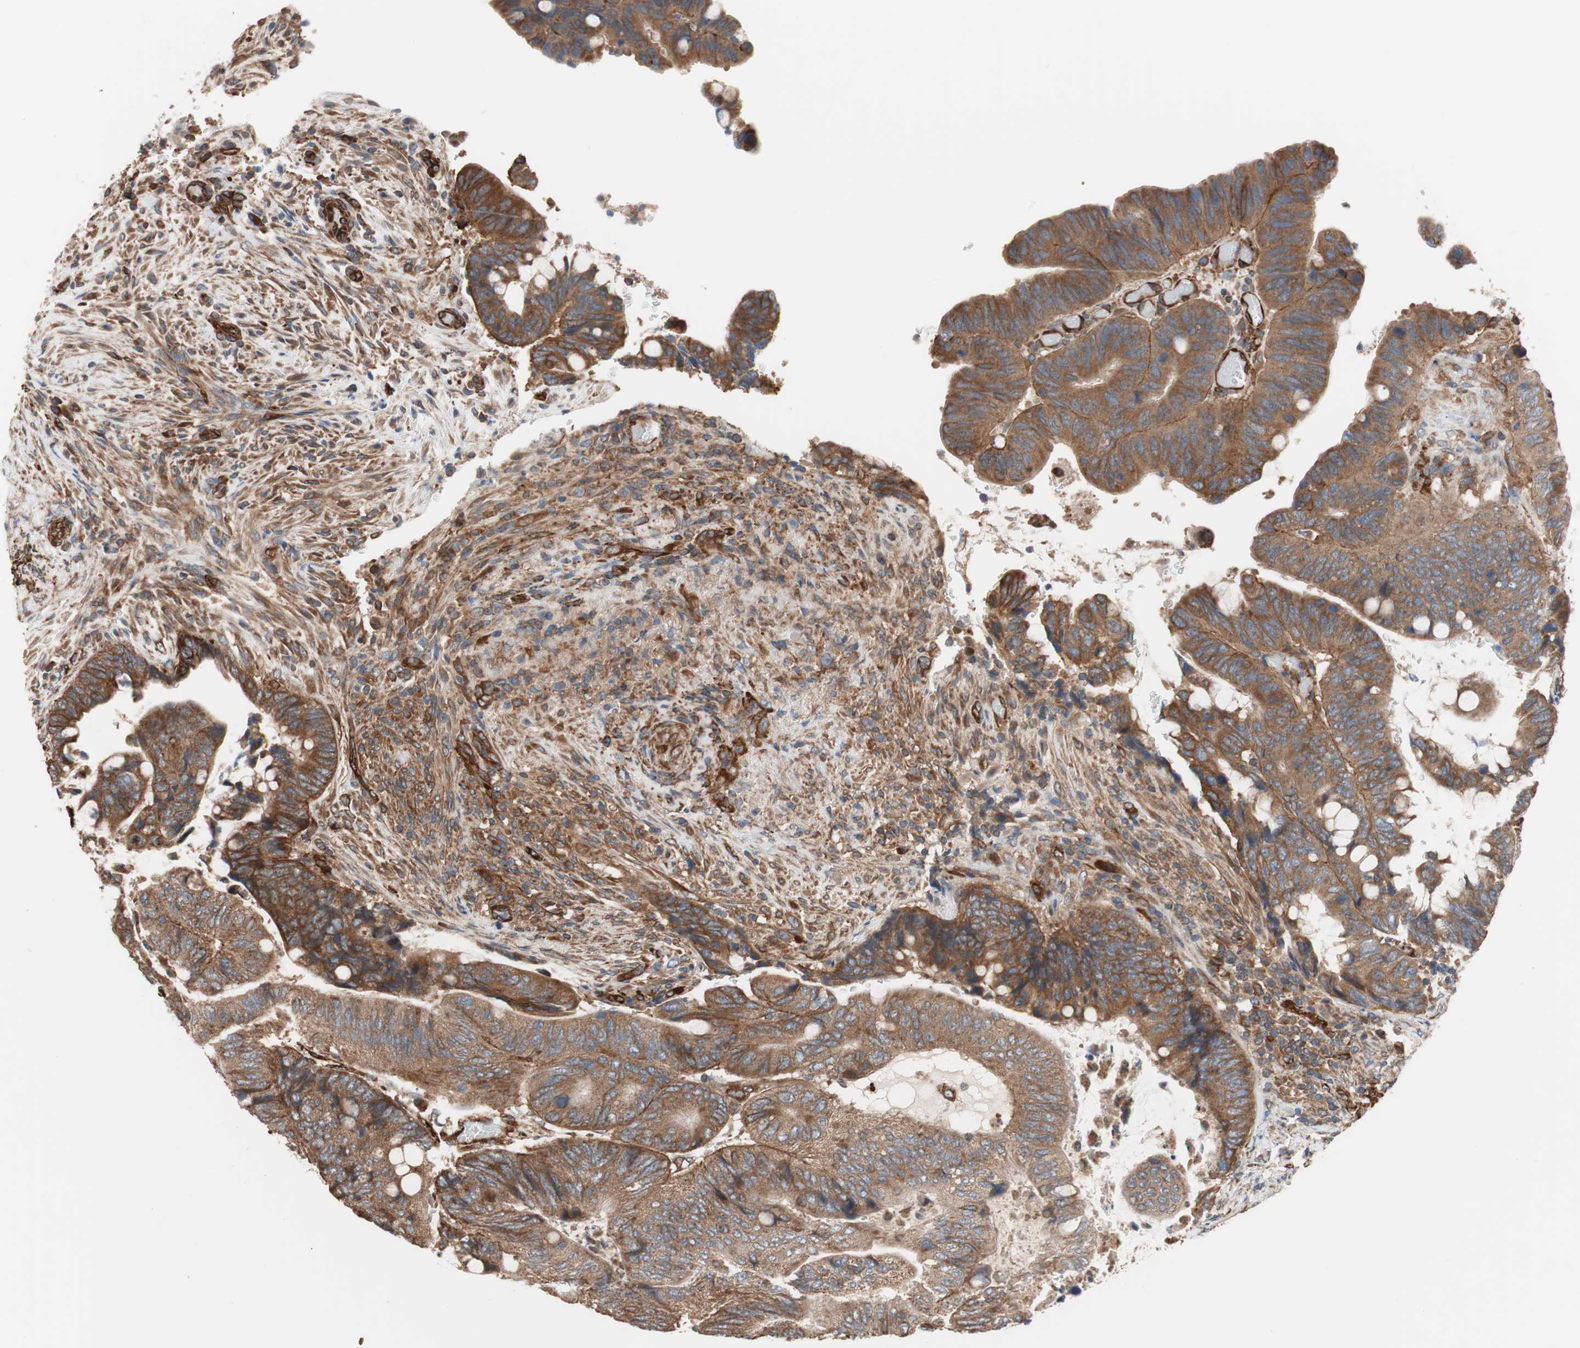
{"staining": {"intensity": "strong", "quantity": ">75%", "location": "cytoplasmic/membranous"}, "tissue": "colorectal cancer", "cell_type": "Tumor cells", "image_type": "cancer", "snomed": [{"axis": "morphology", "description": "Normal tissue, NOS"}, {"axis": "morphology", "description": "Adenocarcinoma, NOS"}, {"axis": "topography", "description": "Rectum"}, {"axis": "topography", "description": "Peripheral nerve tissue"}], "caption": "Colorectal adenocarcinoma stained with a protein marker displays strong staining in tumor cells.", "gene": "GPSM2", "patient": {"sex": "male", "age": 92}}